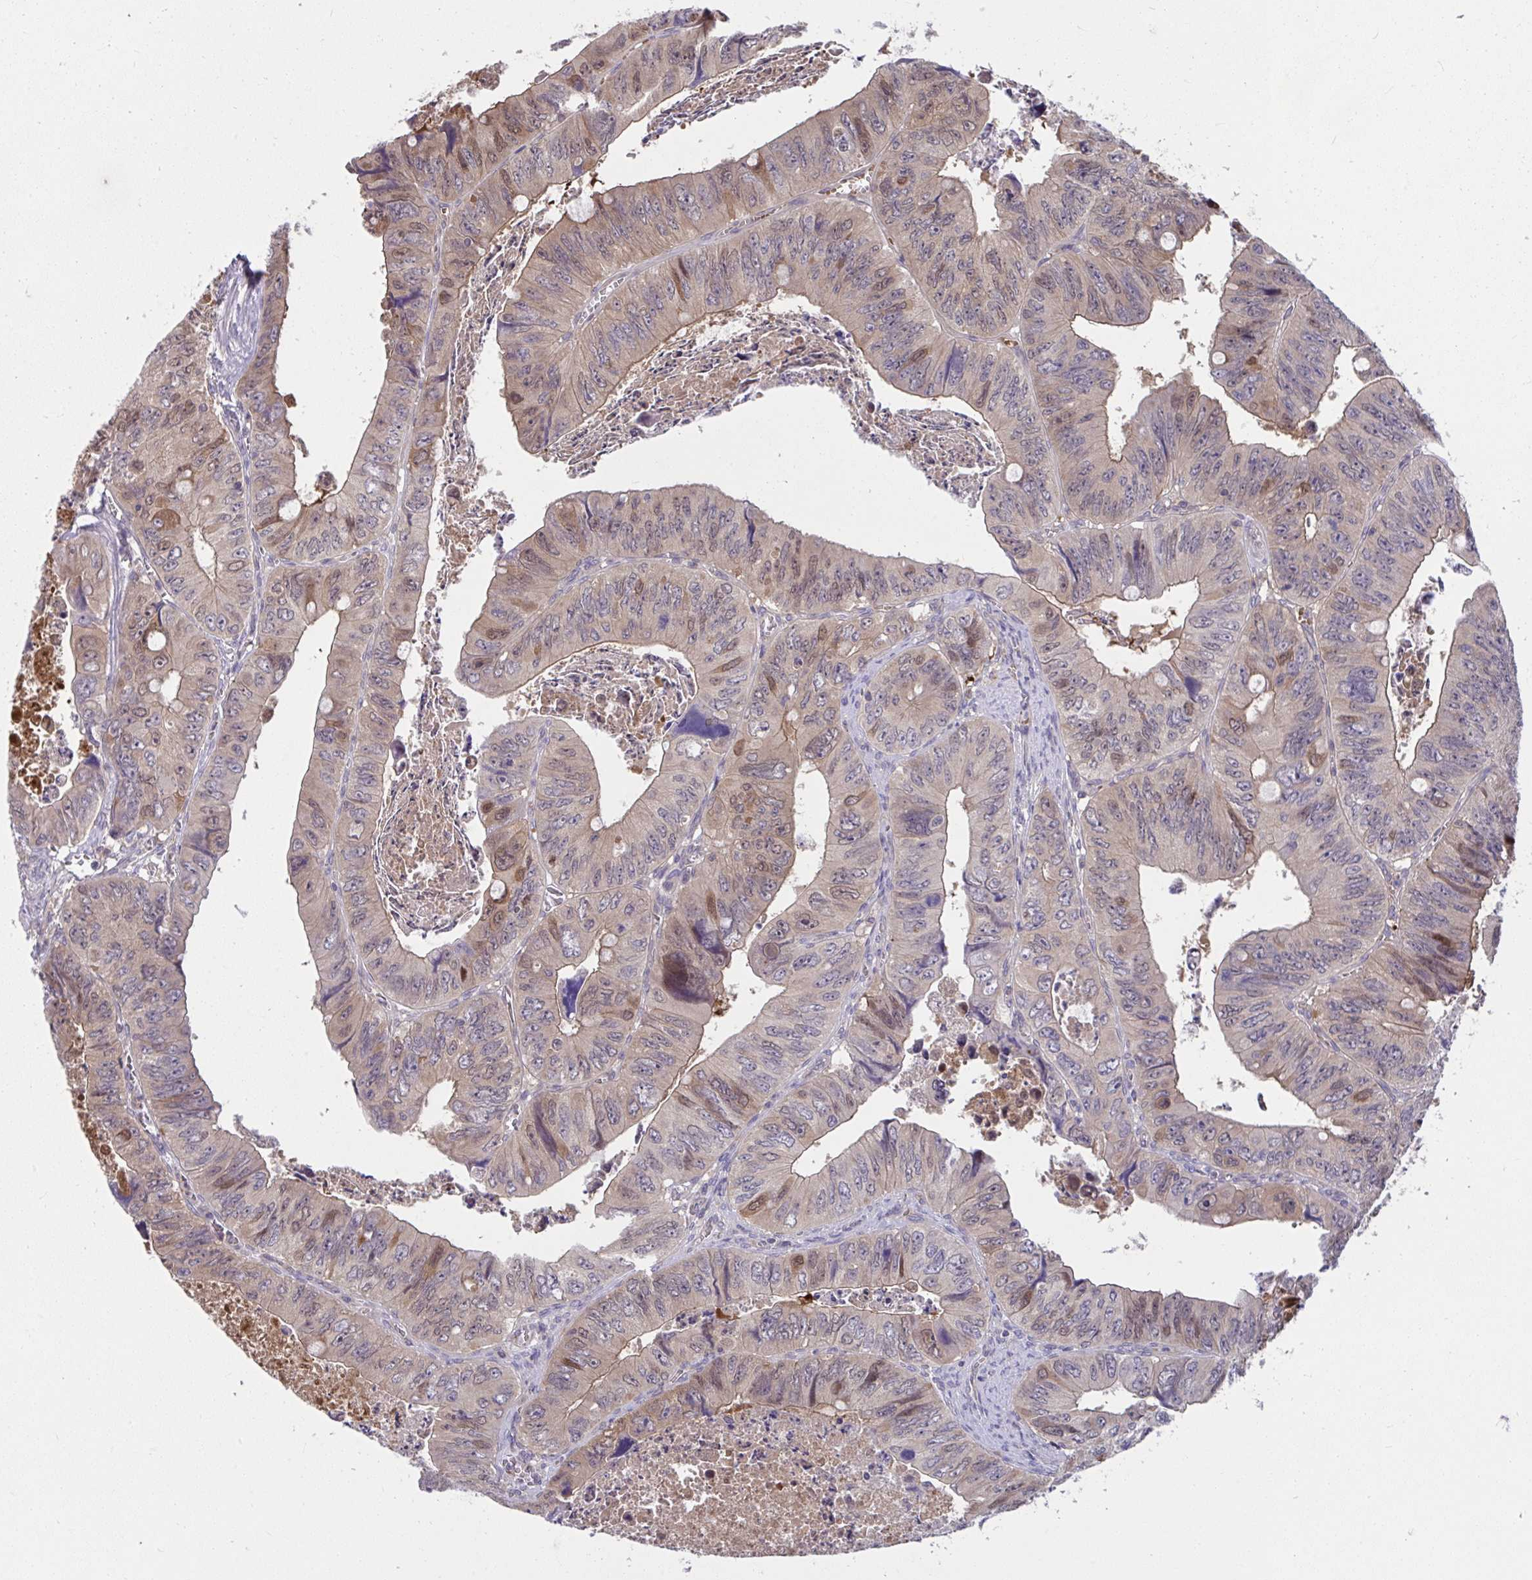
{"staining": {"intensity": "moderate", "quantity": "25%-75%", "location": "cytoplasmic/membranous,nuclear"}, "tissue": "colorectal cancer", "cell_type": "Tumor cells", "image_type": "cancer", "snomed": [{"axis": "morphology", "description": "Adenocarcinoma, NOS"}, {"axis": "topography", "description": "Colon"}], "caption": "Colorectal cancer (adenocarcinoma) stained with immunohistochemistry (IHC) reveals moderate cytoplasmic/membranous and nuclear expression in about 25%-75% of tumor cells.", "gene": "PCDHB7", "patient": {"sex": "female", "age": 84}}